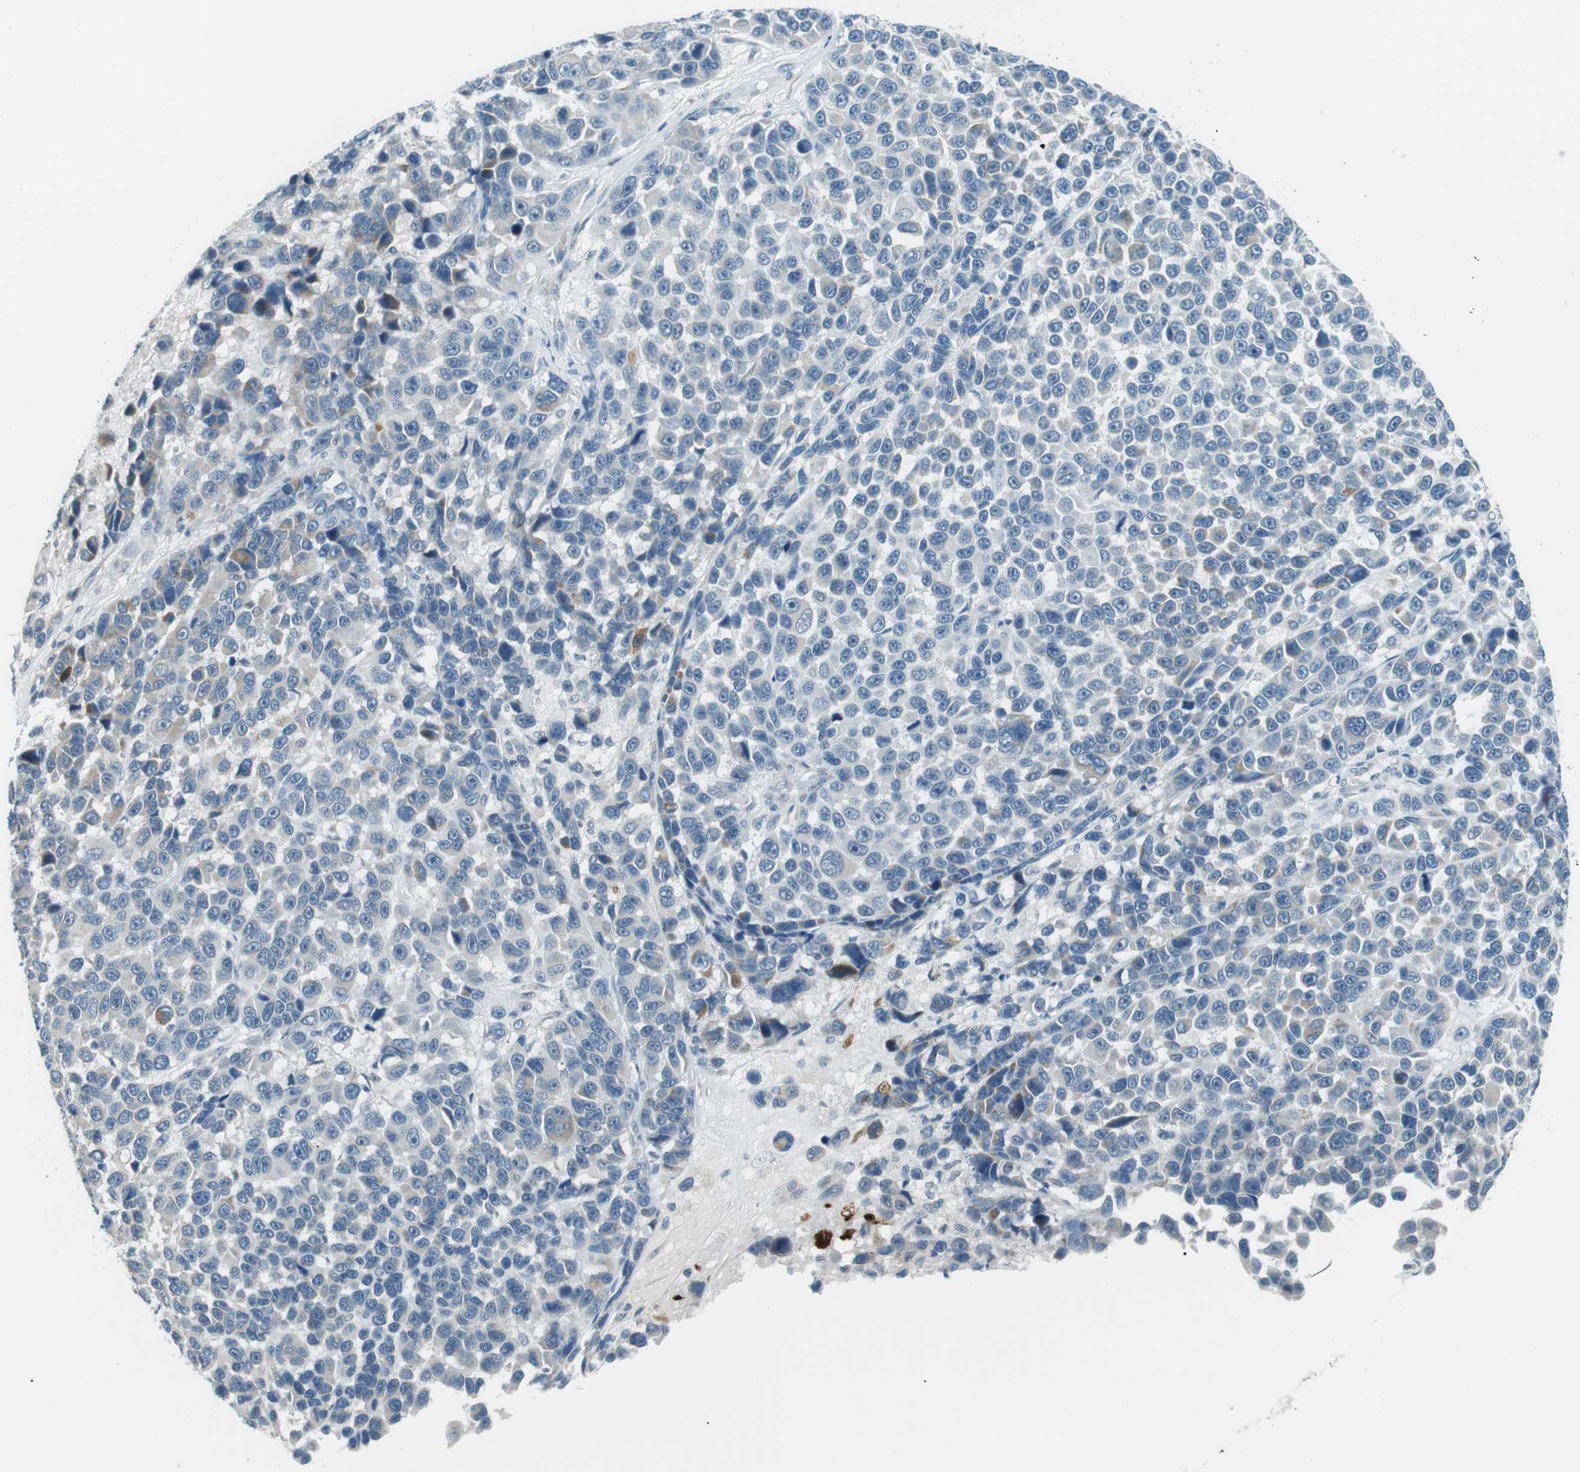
{"staining": {"intensity": "negative", "quantity": "none", "location": "none"}, "tissue": "melanoma", "cell_type": "Tumor cells", "image_type": "cancer", "snomed": [{"axis": "morphology", "description": "Malignant melanoma, NOS"}, {"axis": "topography", "description": "Skin"}], "caption": "Immunohistochemistry of human malignant melanoma demonstrates no positivity in tumor cells. (DAB immunohistochemistry (IHC) with hematoxylin counter stain).", "gene": "SERPINB2", "patient": {"sex": "male", "age": 53}}